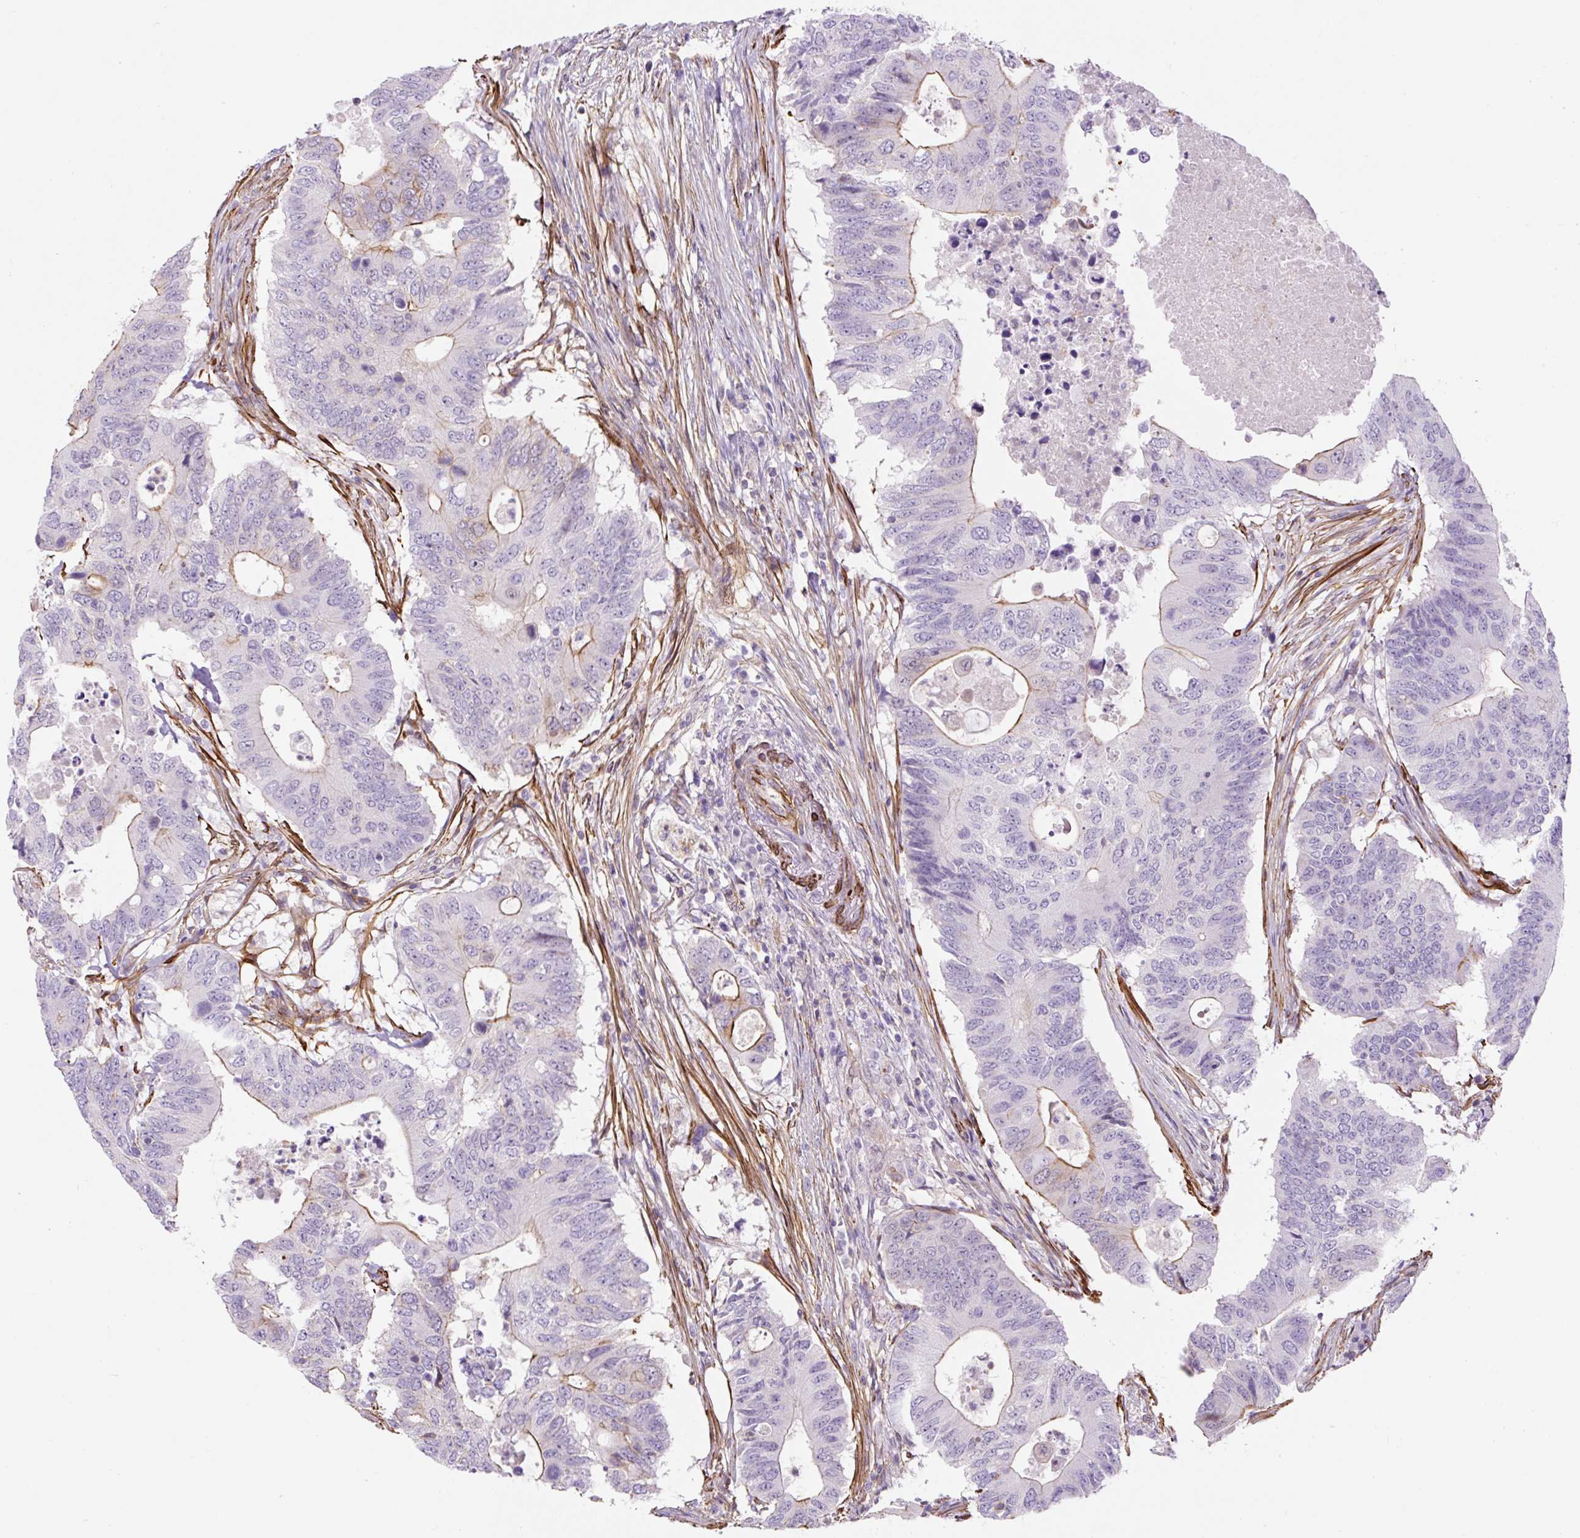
{"staining": {"intensity": "weak", "quantity": "<25%", "location": "cytoplasmic/membranous"}, "tissue": "colorectal cancer", "cell_type": "Tumor cells", "image_type": "cancer", "snomed": [{"axis": "morphology", "description": "Adenocarcinoma, NOS"}, {"axis": "topography", "description": "Colon"}], "caption": "Tumor cells show no significant expression in colorectal adenocarcinoma.", "gene": "B3GALT5", "patient": {"sex": "male", "age": 71}}